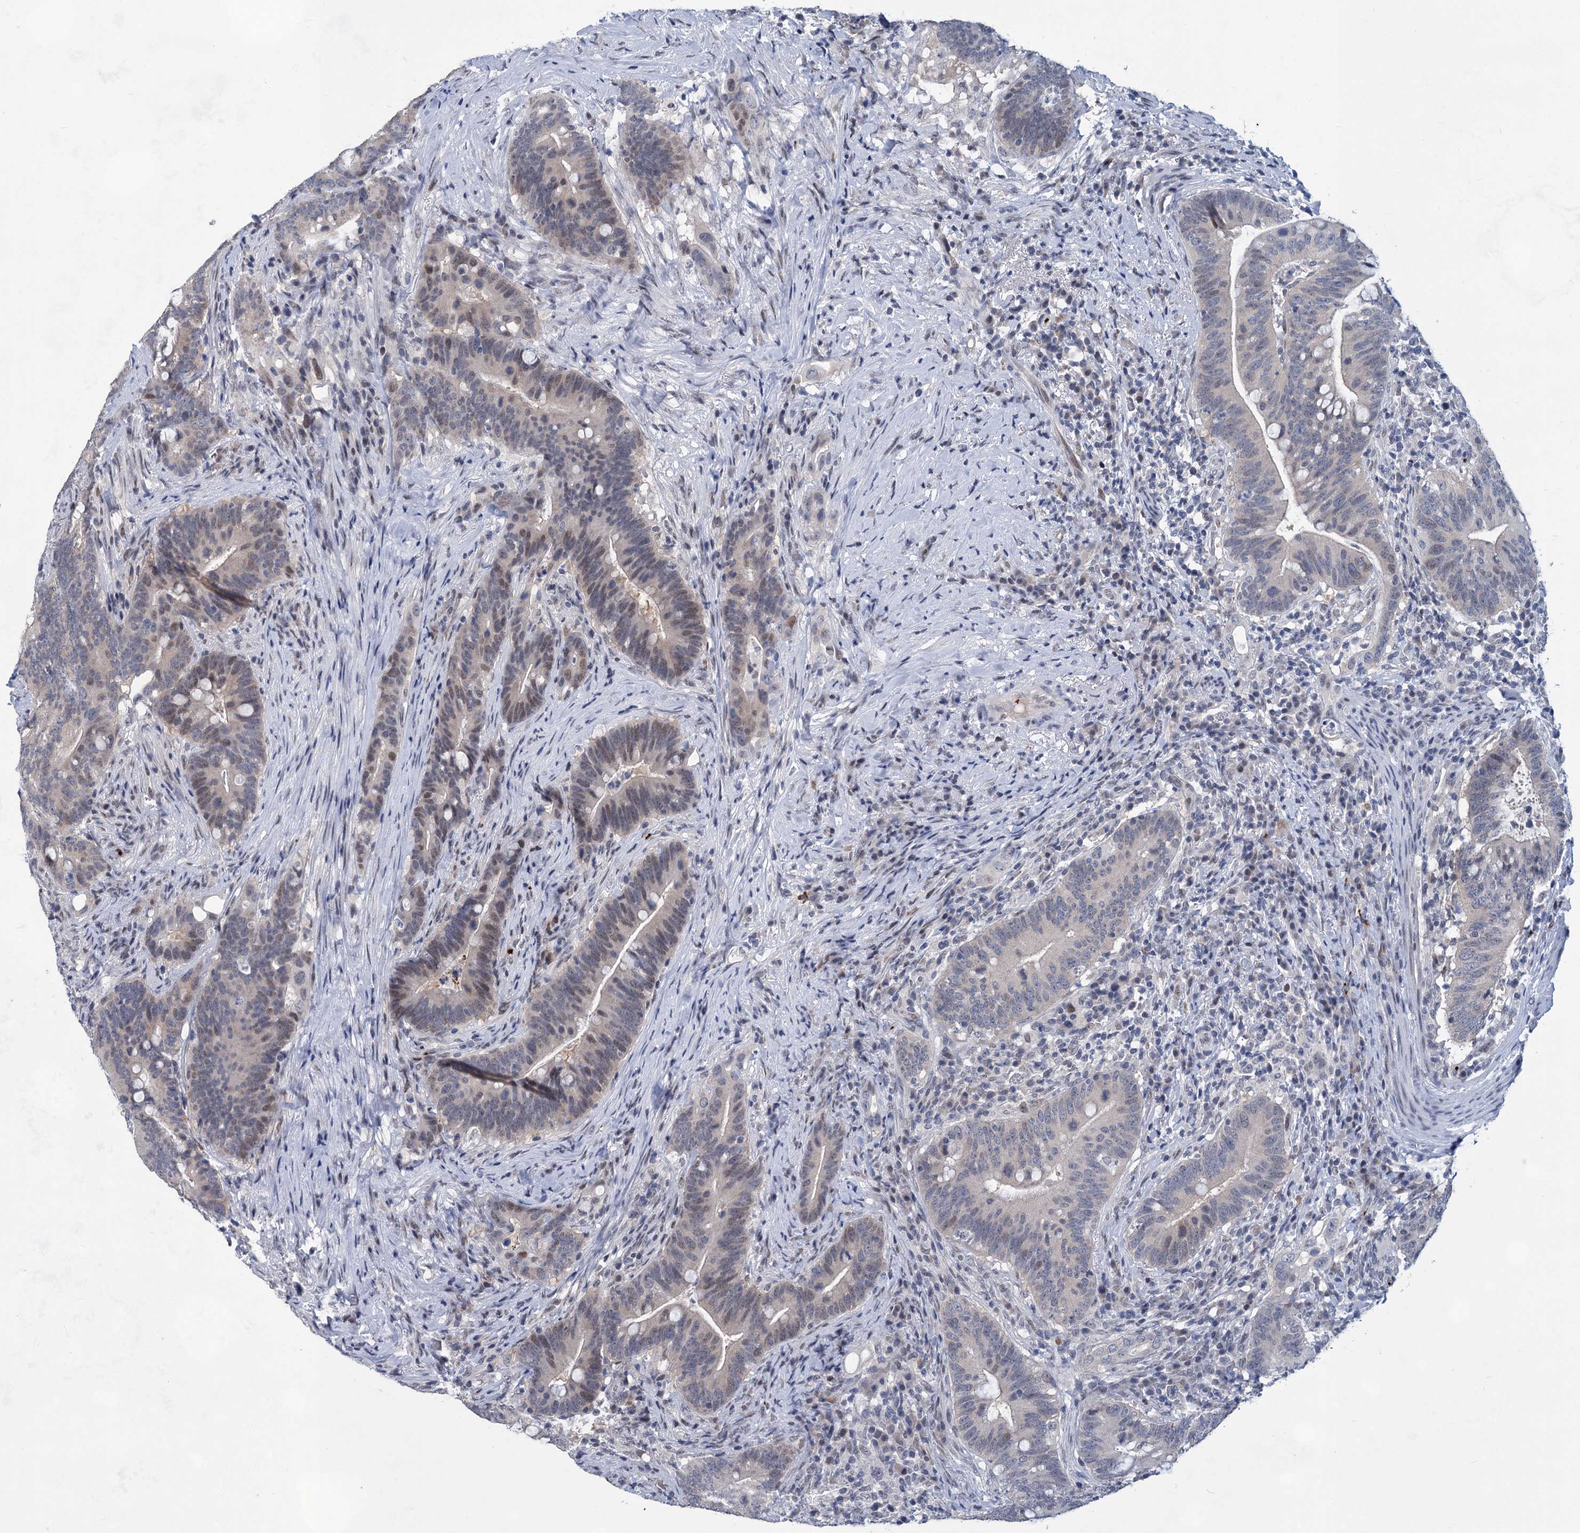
{"staining": {"intensity": "weak", "quantity": "<25%", "location": "nuclear"}, "tissue": "colorectal cancer", "cell_type": "Tumor cells", "image_type": "cancer", "snomed": [{"axis": "morphology", "description": "Adenocarcinoma, NOS"}, {"axis": "topography", "description": "Colon"}], "caption": "The micrograph reveals no significant expression in tumor cells of colorectal adenocarcinoma.", "gene": "MON2", "patient": {"sex": "female", "age": 66}}